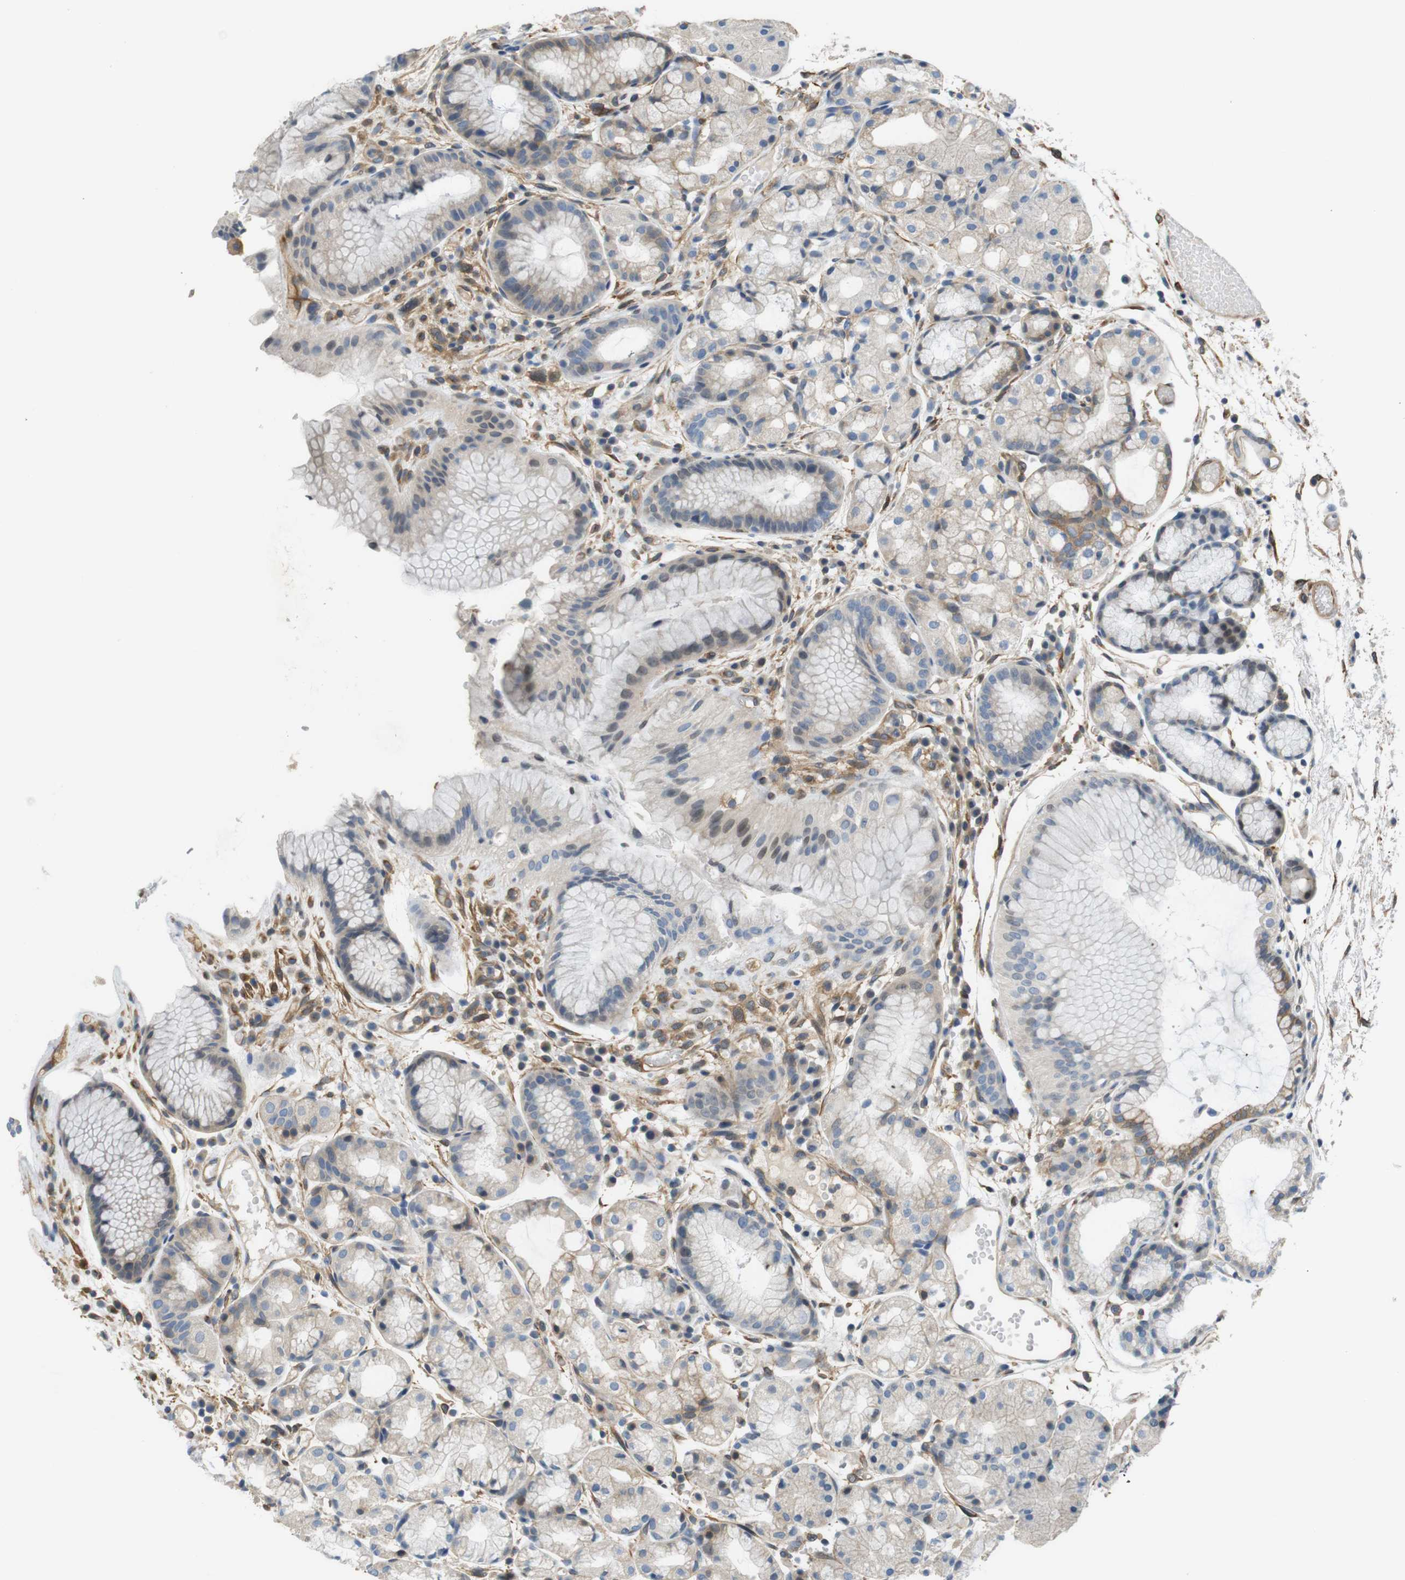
{"staining": {"intensity": "weak", "quantity": "25%-75%", "location": "cytoplasmic/membranous"}, "tissue": "stomach", "cell_type": "Glandular cells", "image_type": "normal", "snomed": [{"axis": "morphology", "description": "Normal tissue, NOS"}, {"axis": "topography", "description": "Stomach, upper"}], "caption": "Protein staining exhibits weak cytoplasmic/membranous expression in approximately 25%-75% of glandular cells in normal stomach. Using DAB (brown) and hematoxylin (blue) stains, captured at high magnification using brightfield microscopy.", "gene": "PCDH10", "patient": {"sex": "male", "age": 72}}